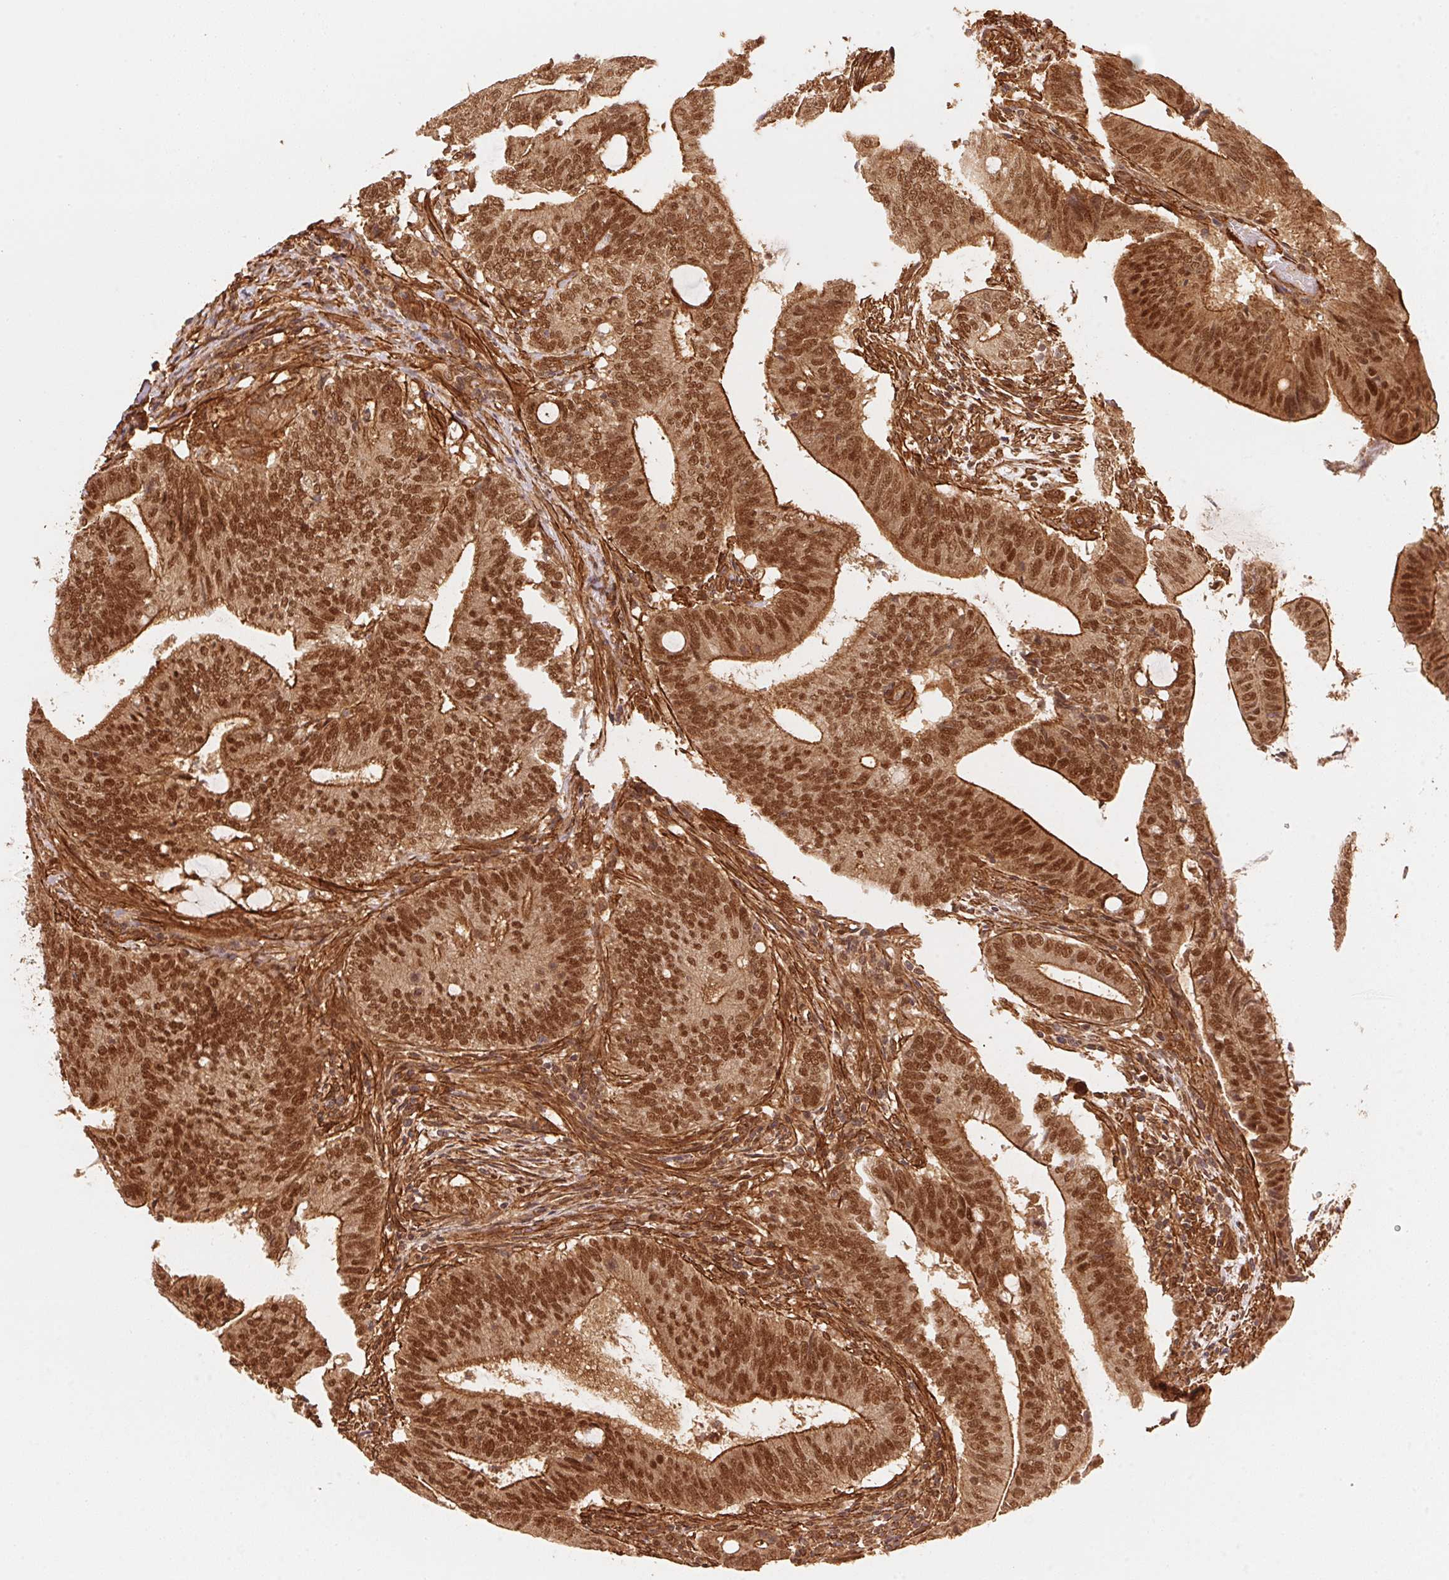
{"staining": {"intensity": "moderate", "quantity": ">75%", "location": "cytoplasmic/membranous,nuclear"}, "tissue": "colorectal cancer", "cell_type": "Tumor cells", "image_type": "cancer", "snomed": [{"axis": "morphology", "description": "Adenocarcinoma, NOS"}, {"axis": "topography", "description": "Colon"}], "caption": "The immunohistochemical stain shows moderate cytoplasmic/membranous and nuclear positivity in tumor cells of colorectal cancer (adenocarcinoma) tissue.", "gene": "TNIP2", "patient": {"sex": "female", "age": 43}}